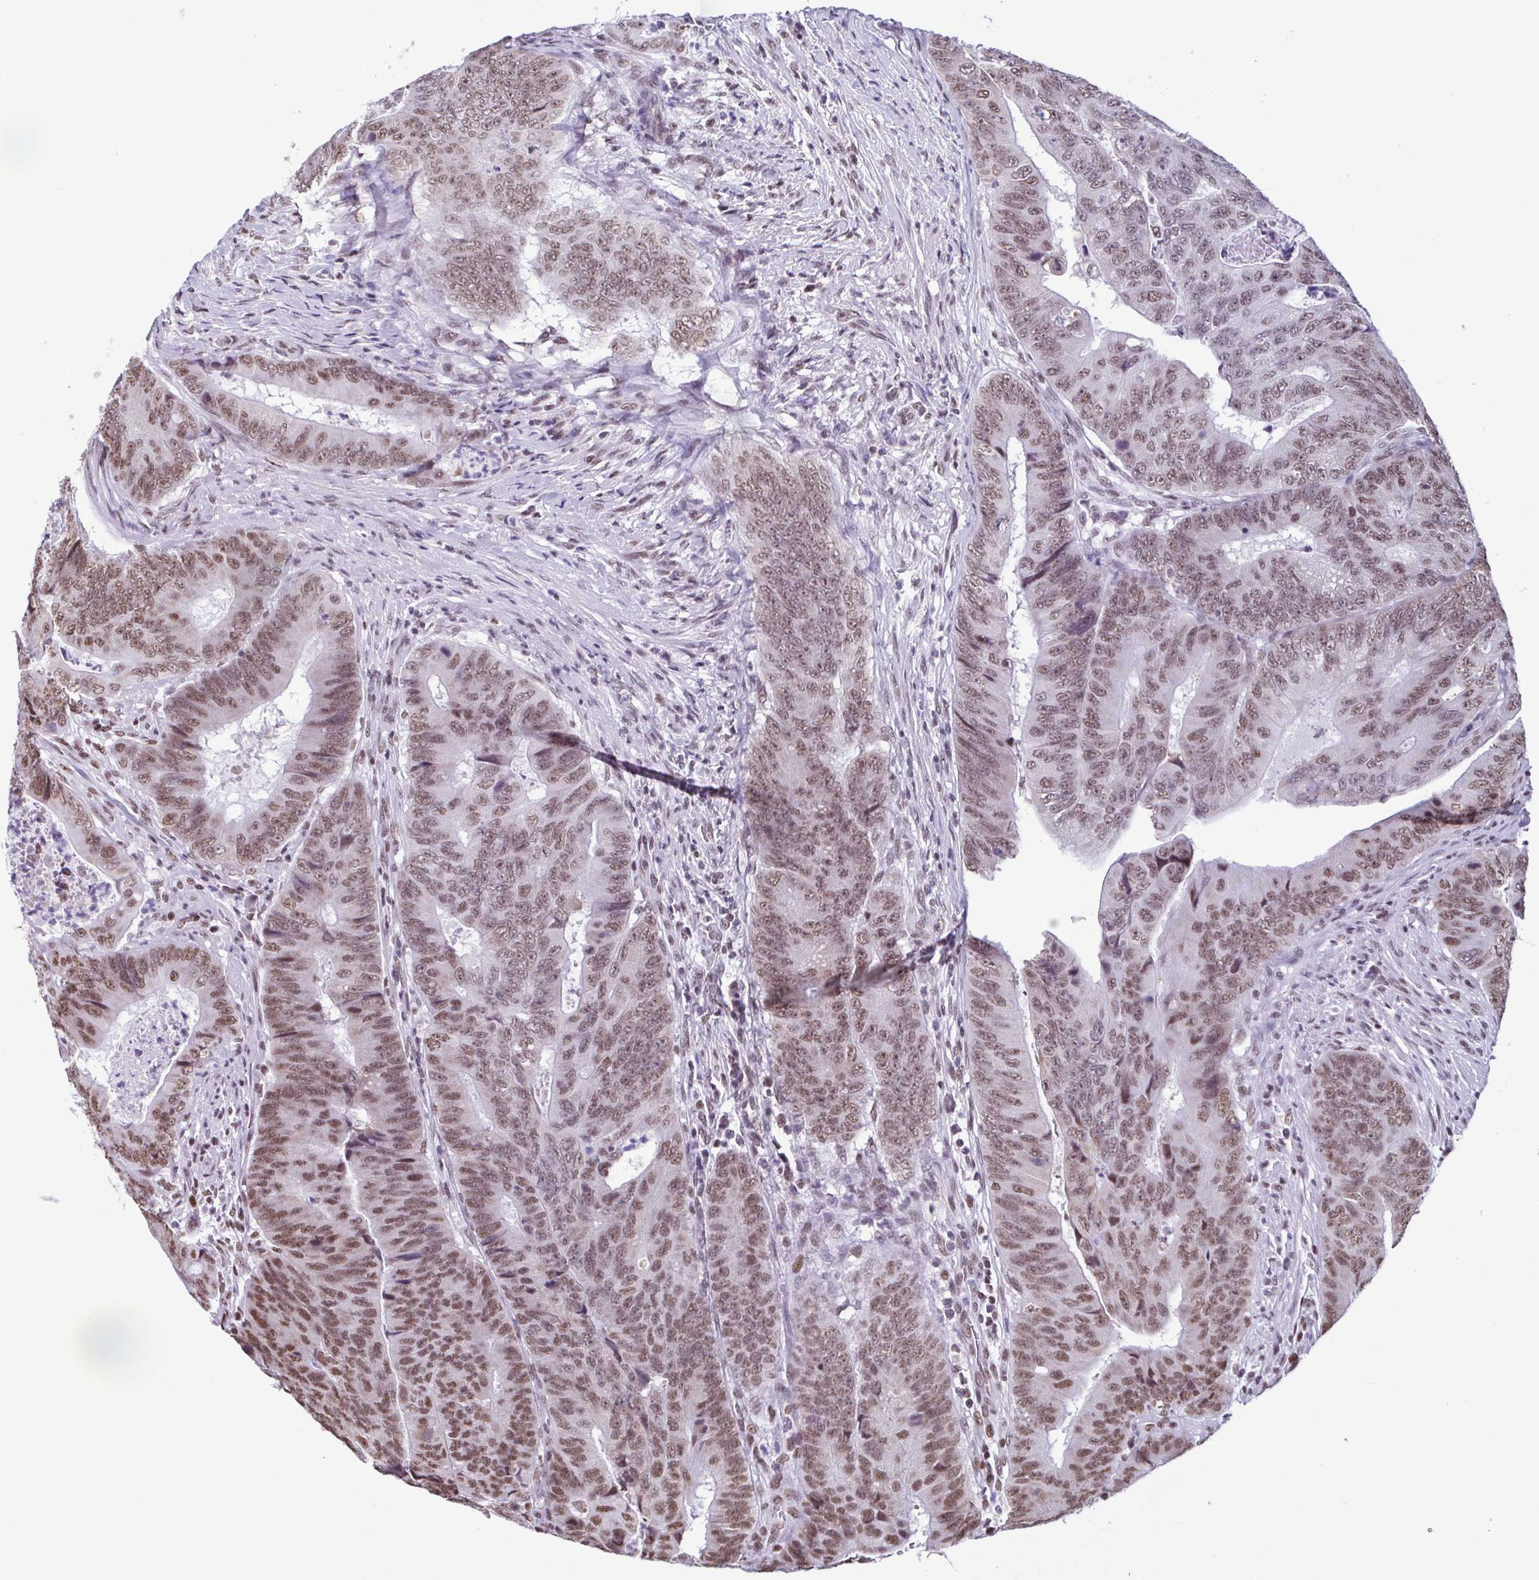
{"staining": {"intensity": "moderate", "quantity": ">75%", "location": "nuclear"}, "tissue": "colorectal cancer", "cell_type": "Tumor cells", "image_type": "cancer", "snomed": [{"axis": "morphology", "description": "Adenocarcinoma, NOS"}, {"axis": "topography", "description": "Colon"}], "caption": "A photomicrograph showing moderate nuclear expression in about >75% of tumor cells in colorectal cancer, as visualized by brown immunohistochemical staining.", "gene": "TIMM21", "patient": {"sex": "female", "age": 48}}